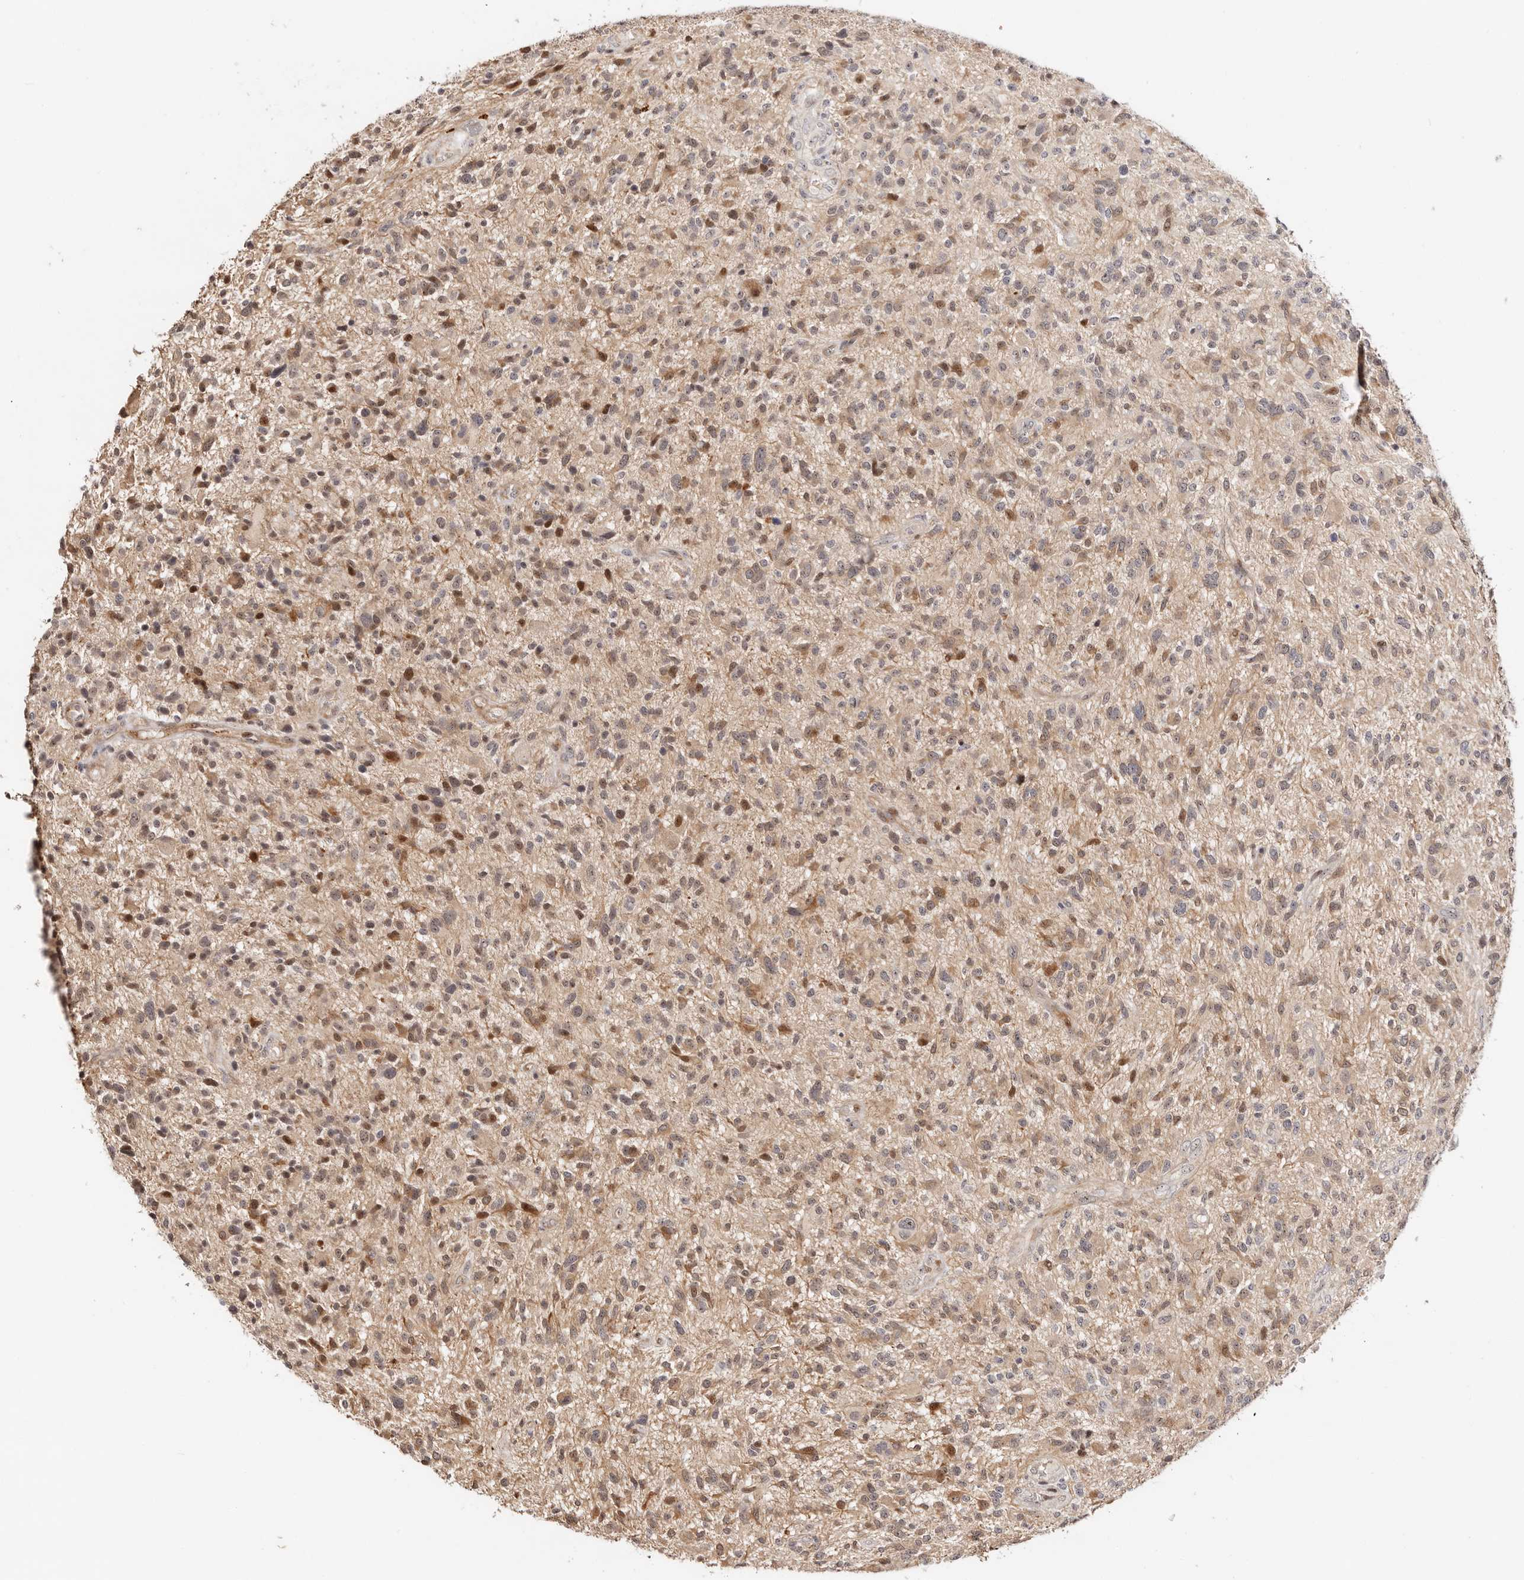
{"staining": {"intensity": "weak", "quantity": "25%-75%", "location": "cytoplasmic/membranous,nuclear"}, "tissue": "glioma", "cell_type": "Tumor cells", "image_type": "cancer", "snomed": [{"axis": "morphology", "description": "Glioma, malignant, High grade"}, {"axis": "topography", "description": "Brain"}], "caption": "DAB immunohistochemical staining of human glioma reveals weak cytoplasmic/membranous and nuclear protein positivity in about 25%-75% of tumor cells. (Brightfield microscopy of DAB IHC at high magnification).", "gene": "ODF2L", "patient": {"sex": "male", "age": 47}}